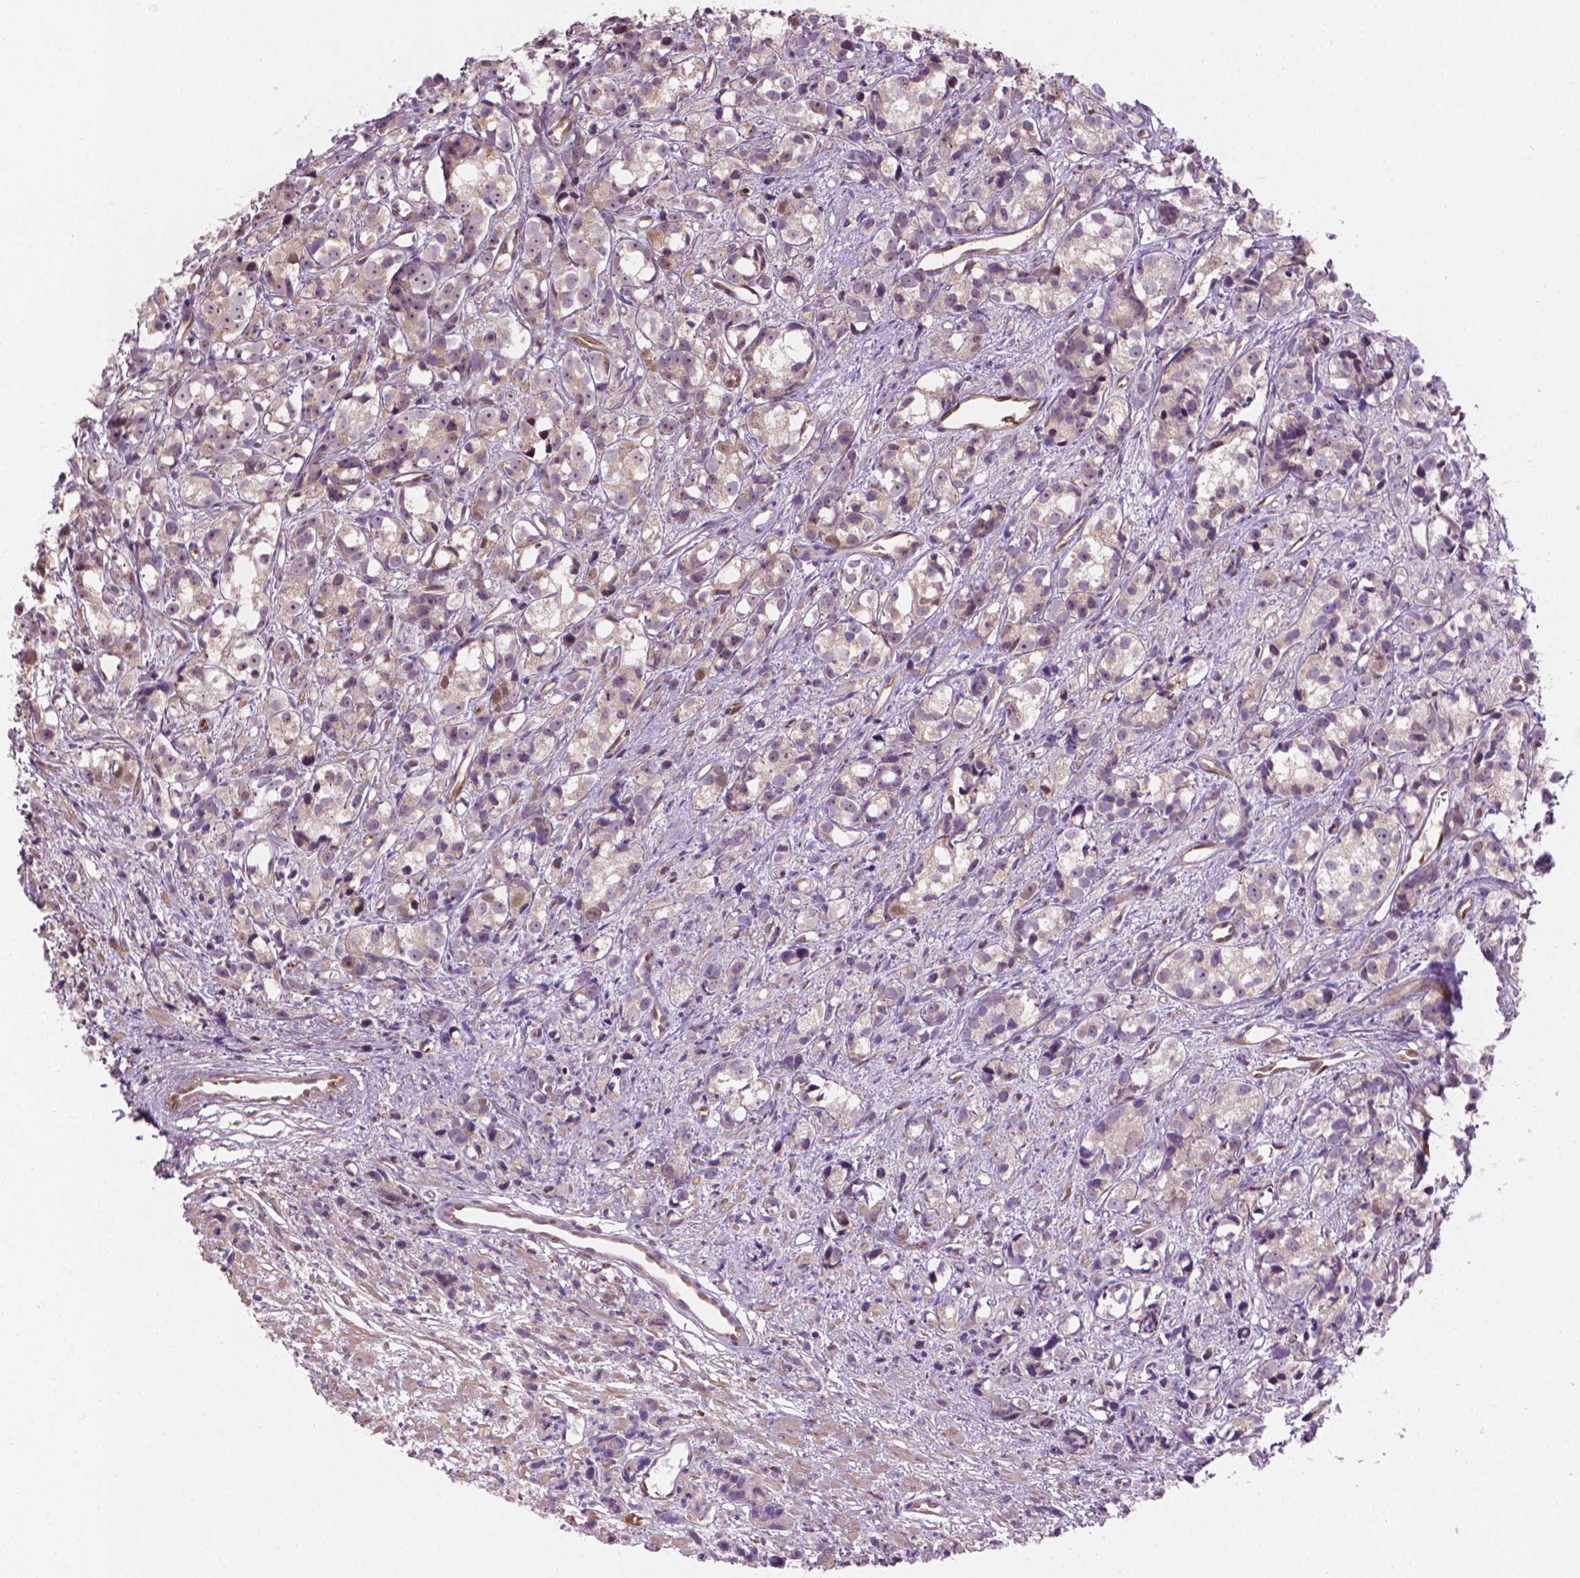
{"staining": {"intensity": "weak", "quantity": "<25%", "location": "nuclear"}, "tissue": "prostate cancer", "cell_type": "Tumor cells", "image_type": "cancer", "snomed": [{"axis": "morphology", "description": "Adenocarcinoma, High grade"}, {"axis": "topography", "description": "Prostate"}], "caption": "Immunohistochemical staining of human prostate cancer (high-grade adenocarcinoma) shows no significant positivity in tumor cells. (Stains: DAB (3,3'-diaminobenzidine) immunohistochemistry (IHC) with hematoxylin counter stain, Microscopy: brightfield microscopy at high magnification).", "gene": "SMC2", "patient": {"sex": "male", "age": 77}}